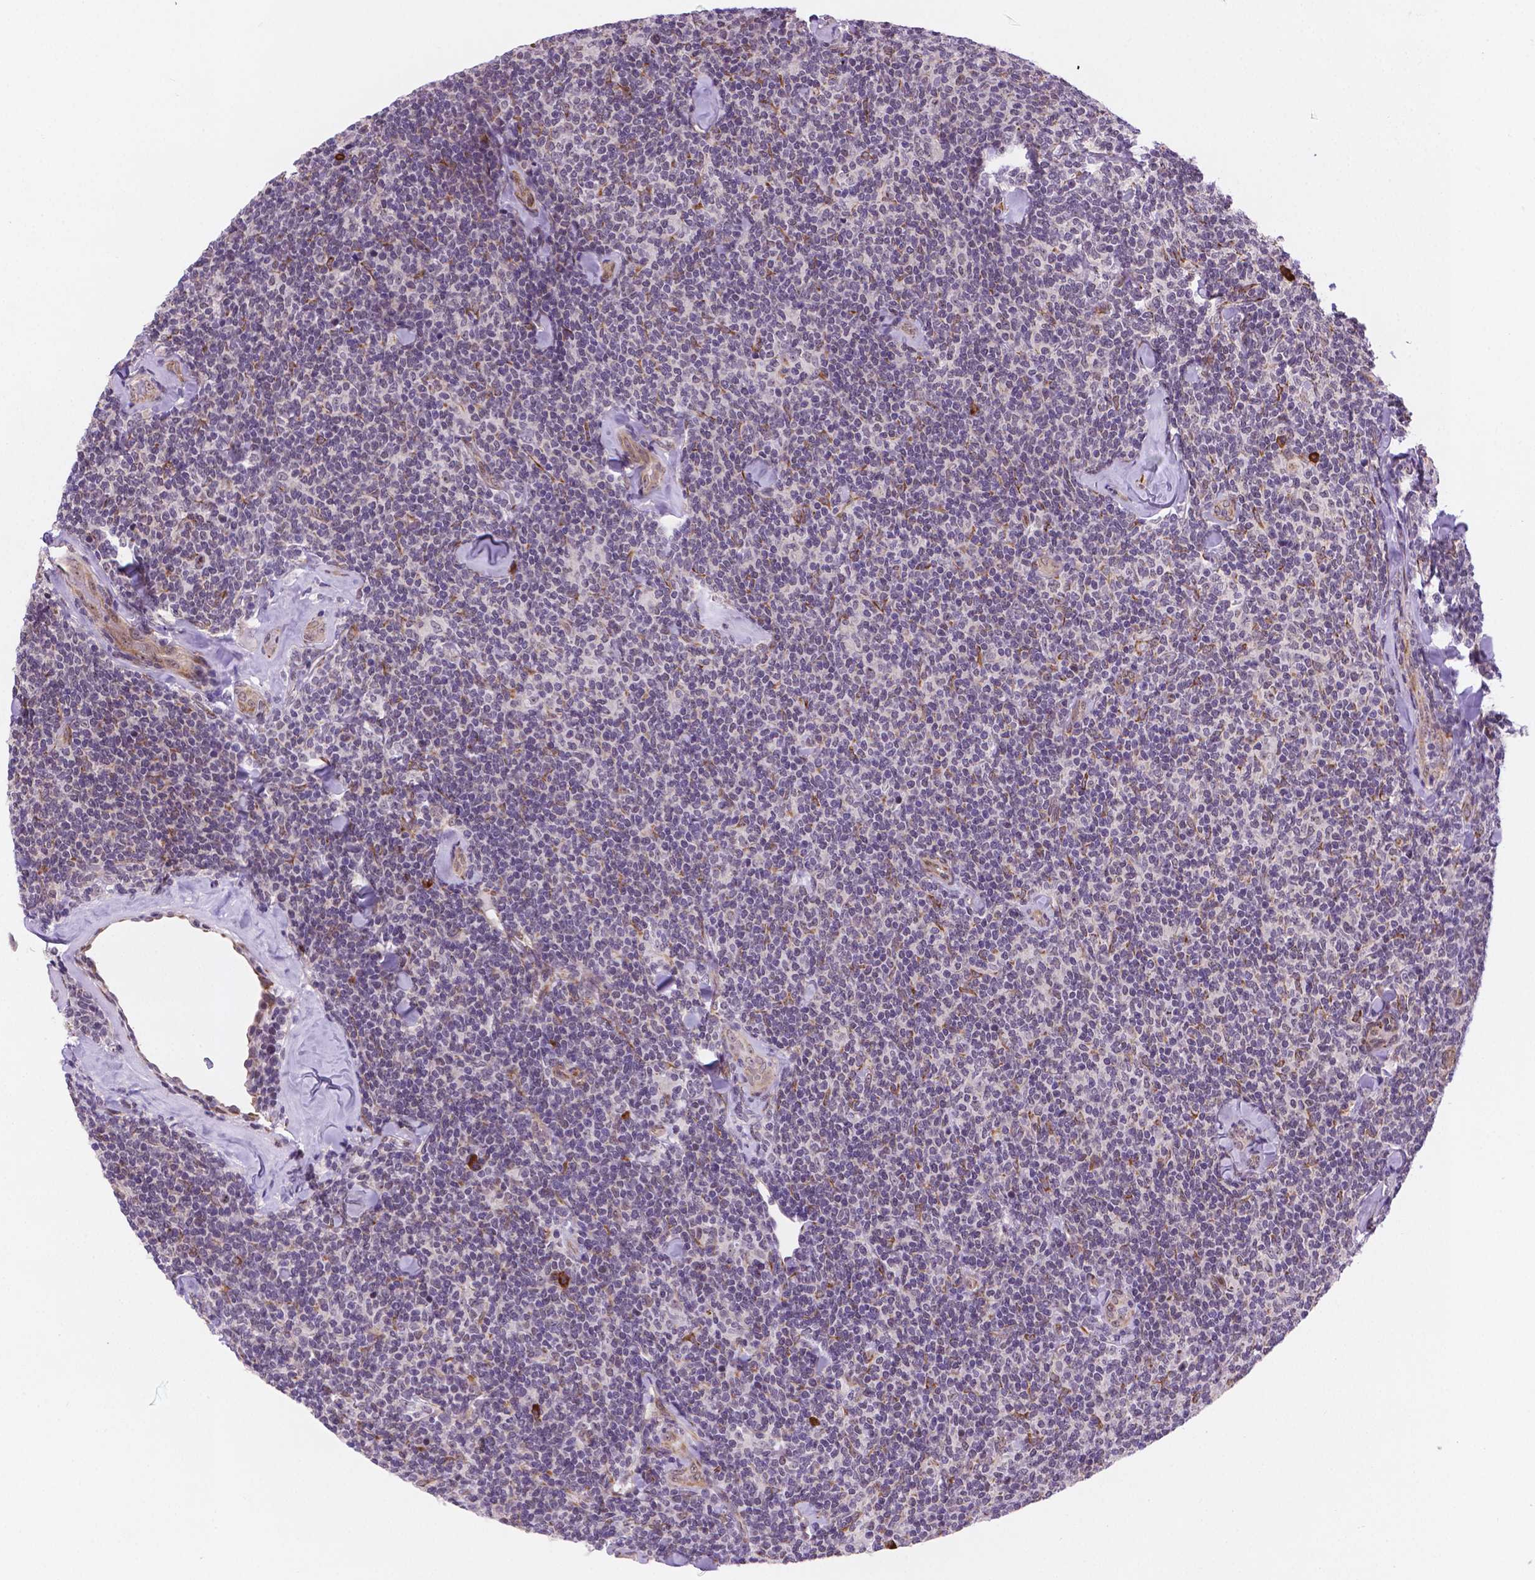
{"staining": {"intensity": "negative", "quantity": "none", "location": "none"}, "tissue": "lymphoma", "cell_type": "Tumor cells", "image_type": "cancer", "snomed": [{"axis": "morphology", "description": "Malignant lymphoma, non-Hodgkin's type, Low grade"}, {"axis": "topography", "description": "Lymph node"}], "caption": "A histopathology image of malignant lymphoma, non-Hodgkin's type (low-grade) stained for a protein displays no brown staining in tumor cells.", "gene": "FNIP1", "patient": {"sex": "female", "age": 56}}